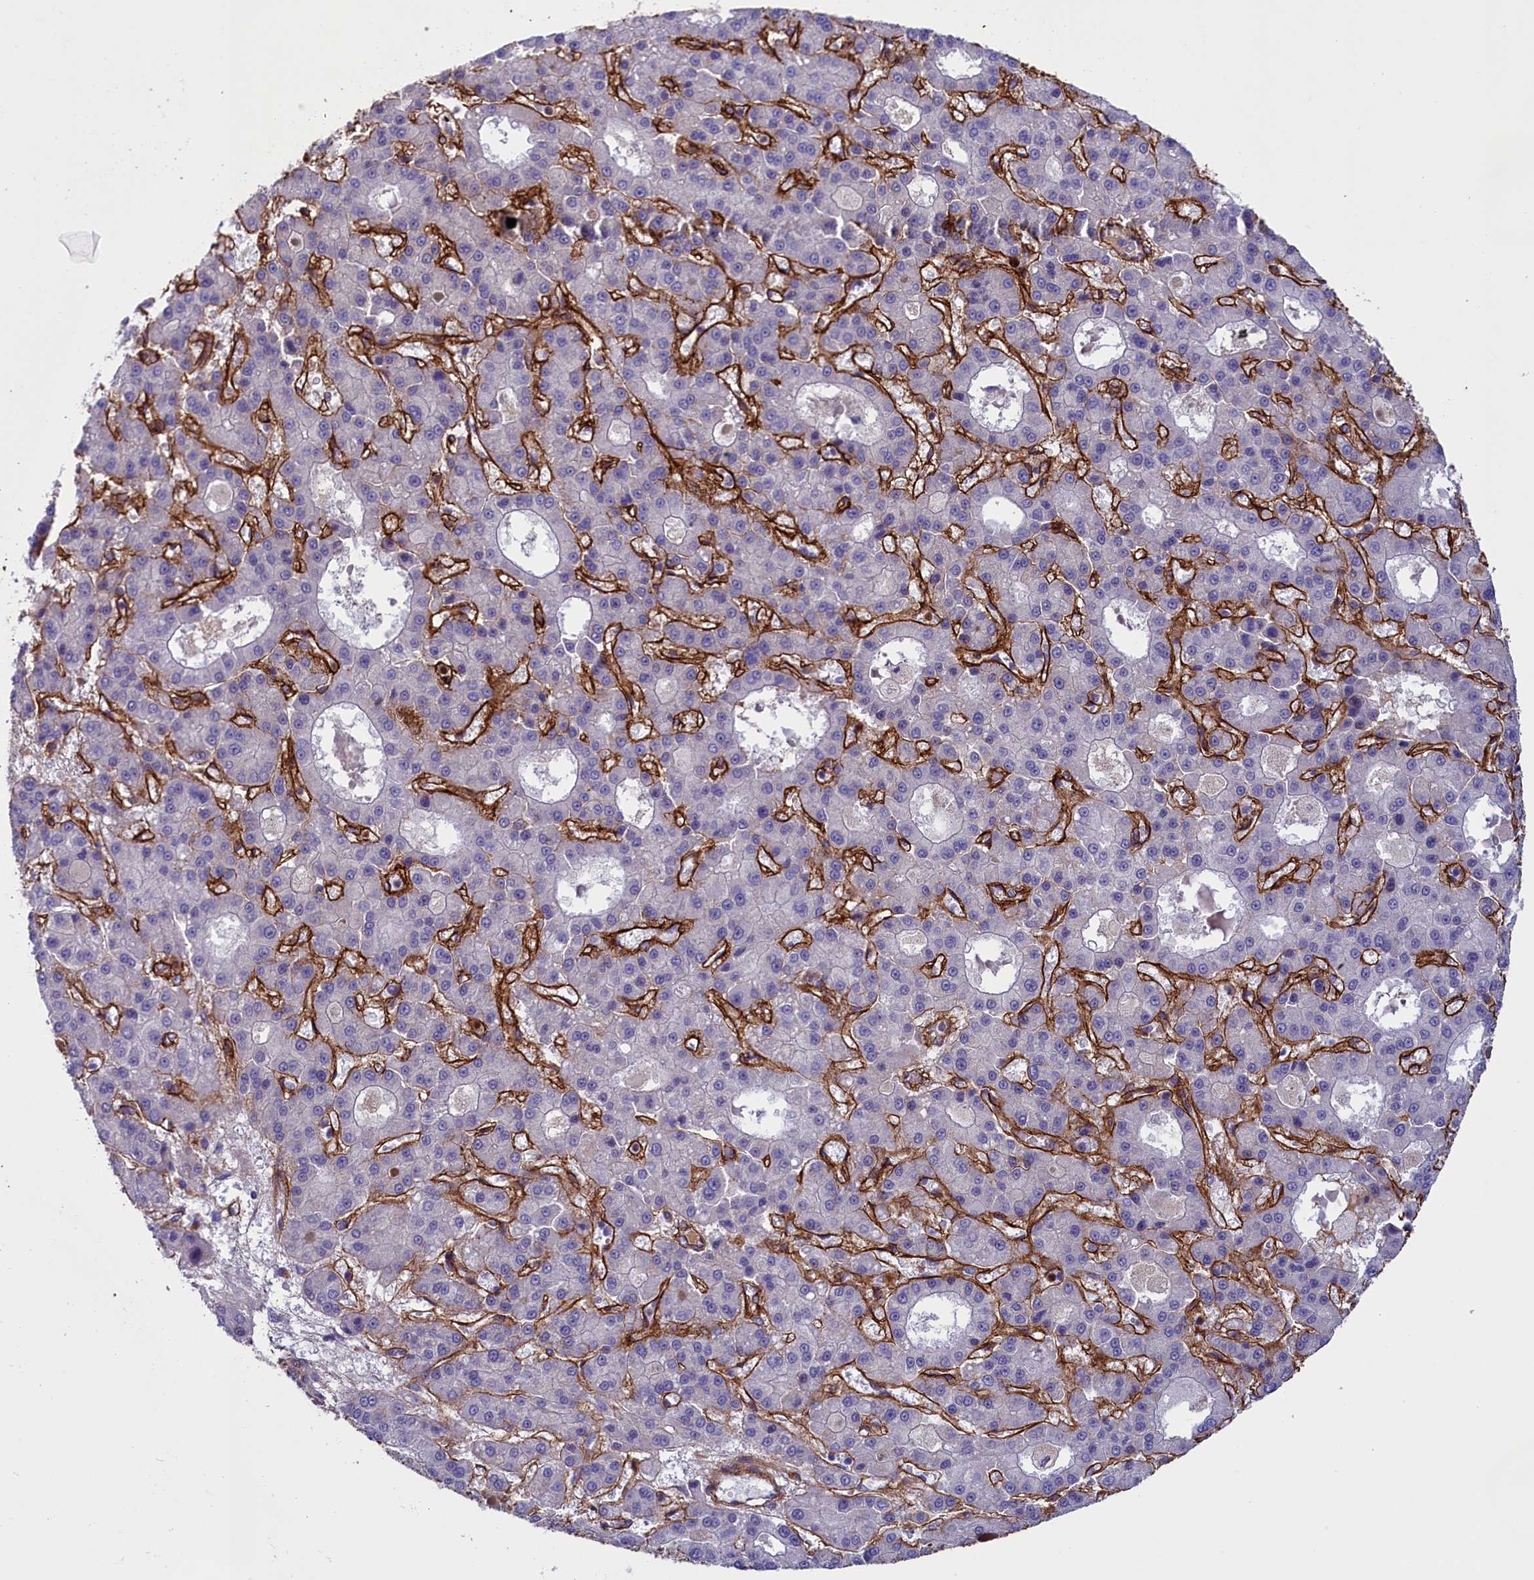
{"staining": {"intensity": "negative", "quantity": "none", "location": "none"}, "tissue": "liver cancer", "cell_type": "Tumor cells", "image_type": "cancer", "snomed": [{"axis": "morphology", "description": "Carcinoma, Hepatocellular, NOS"}, {"axis": "topography", "description": "Liver"}], "caption": "Liver cancer (hepatocellular carcinoma) stained for a protein using immunohistochemistry displays no expression tumor cells.", "gene": "LOXL1", "patient": {"sex": "male", "age": 70}}